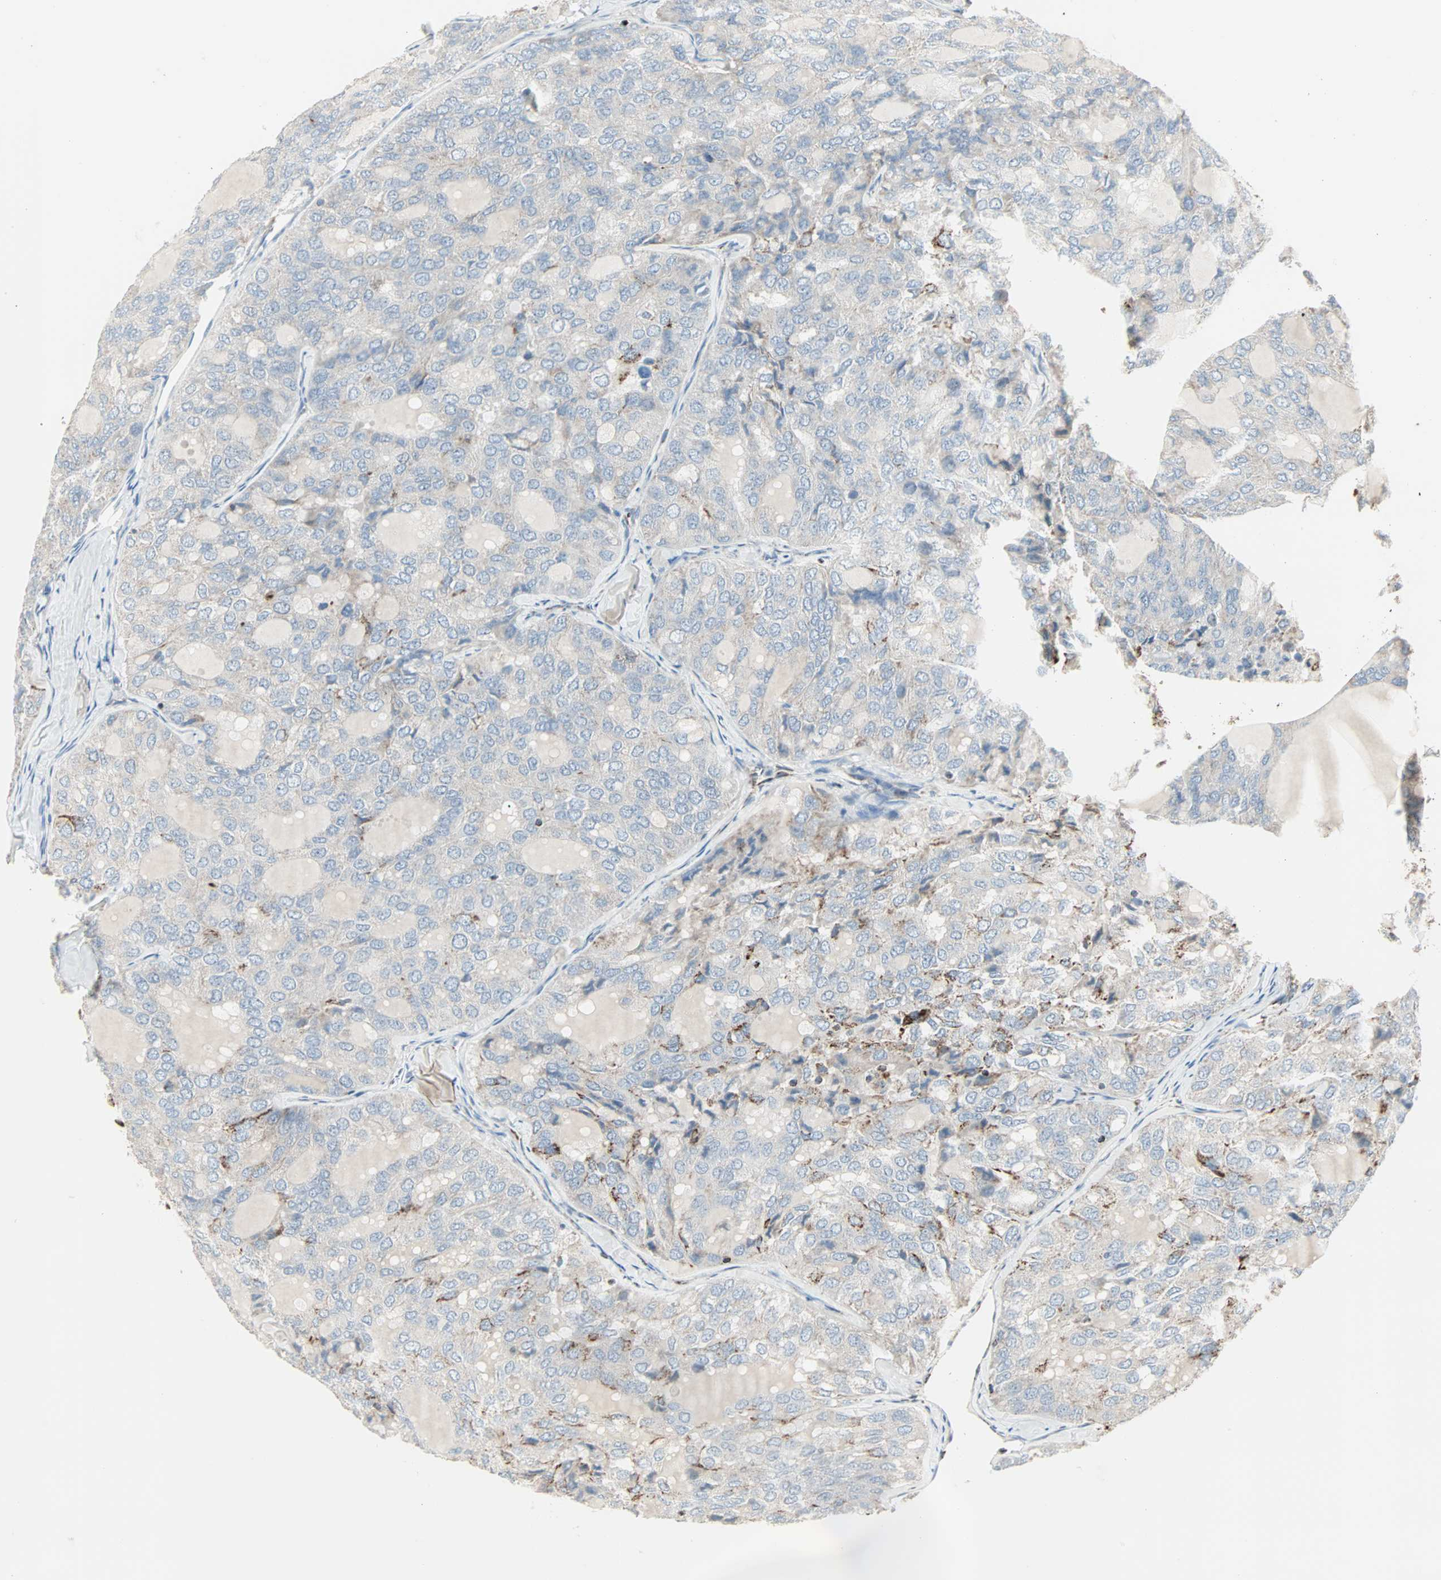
{"staining": {"intensity": "weak", "quantity": "<25%", "location": "cytoplasmic/membranous"}, "tissue": "thyroid cancer", "cell_type": "Tumor cells", "image_type": "cancer", "snomed": [{"axis": "morphology", "description": "Follicular adenoma carcinoma, NOS"}, {"axis": "topography", "description": "Thyroid gland"}], "caption": "Image shows no protein positivity in tumor cells of follicular adenoma carcinoma (thyroid) tissue.", "gene": "IDH2", "patient": {"sex": "male", "age": 75}}